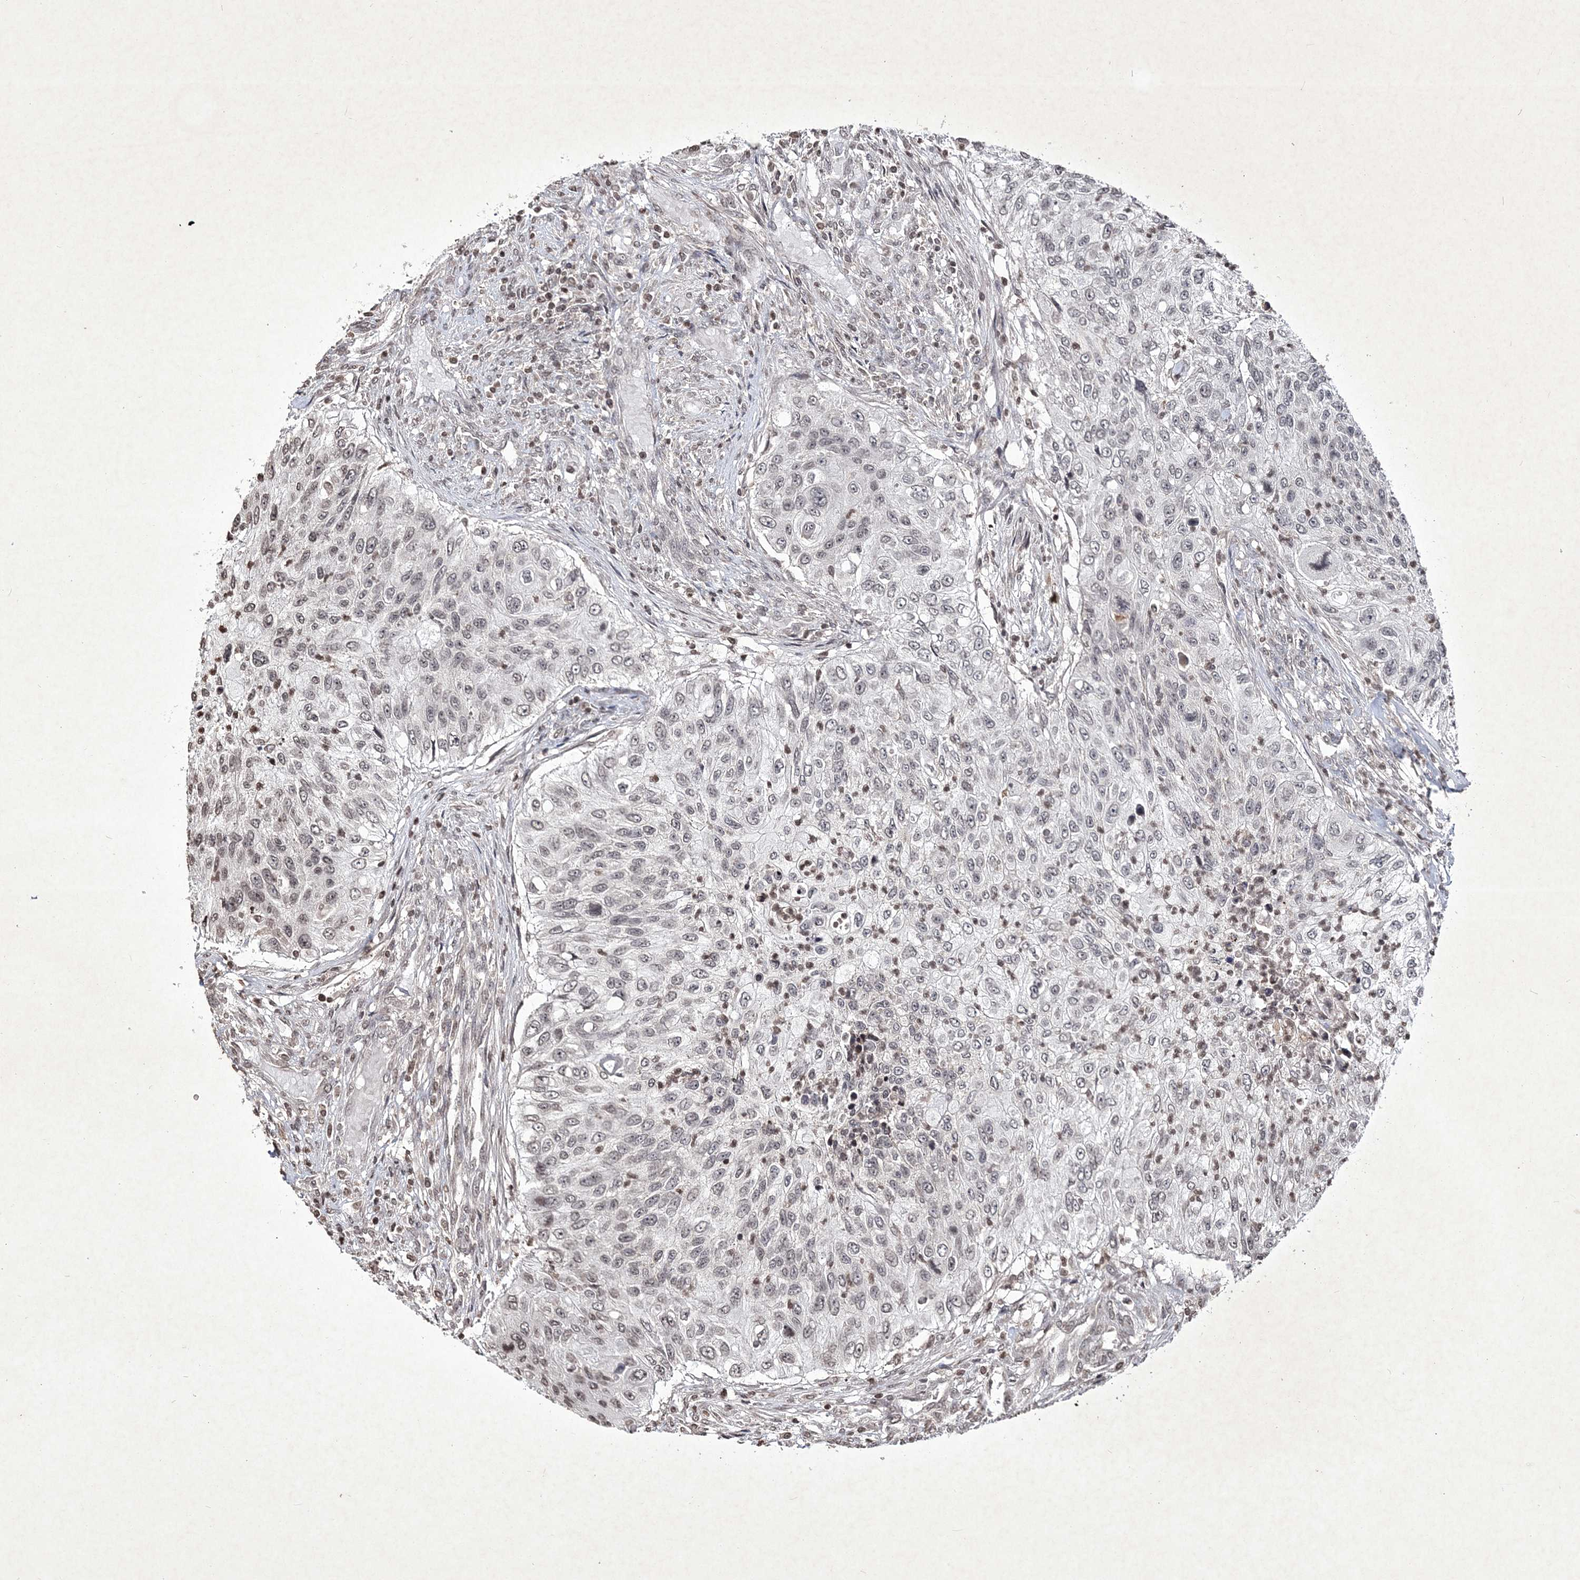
{"staining": {"intensity": "weak", "quantity": "25%-75%", "location": "nuclear"}, "tissue": "urothelial cancer", "cell_type": "Tumor cells", "image_type": "cancer", "snomed": [{"axis": "morphology", "description": "Urothelial carcinoma, High grade"}, {"axis": "topography", "description": "Urinary bladder"}], "caption": "Protein analysis of high-grade urothelial carcinoma tissue exhibits weak nuclear staining in approximately 25%-75% of tumor cells.", "gene": "SOWAHB", "patient": {"sex": "female", "age": 60}}